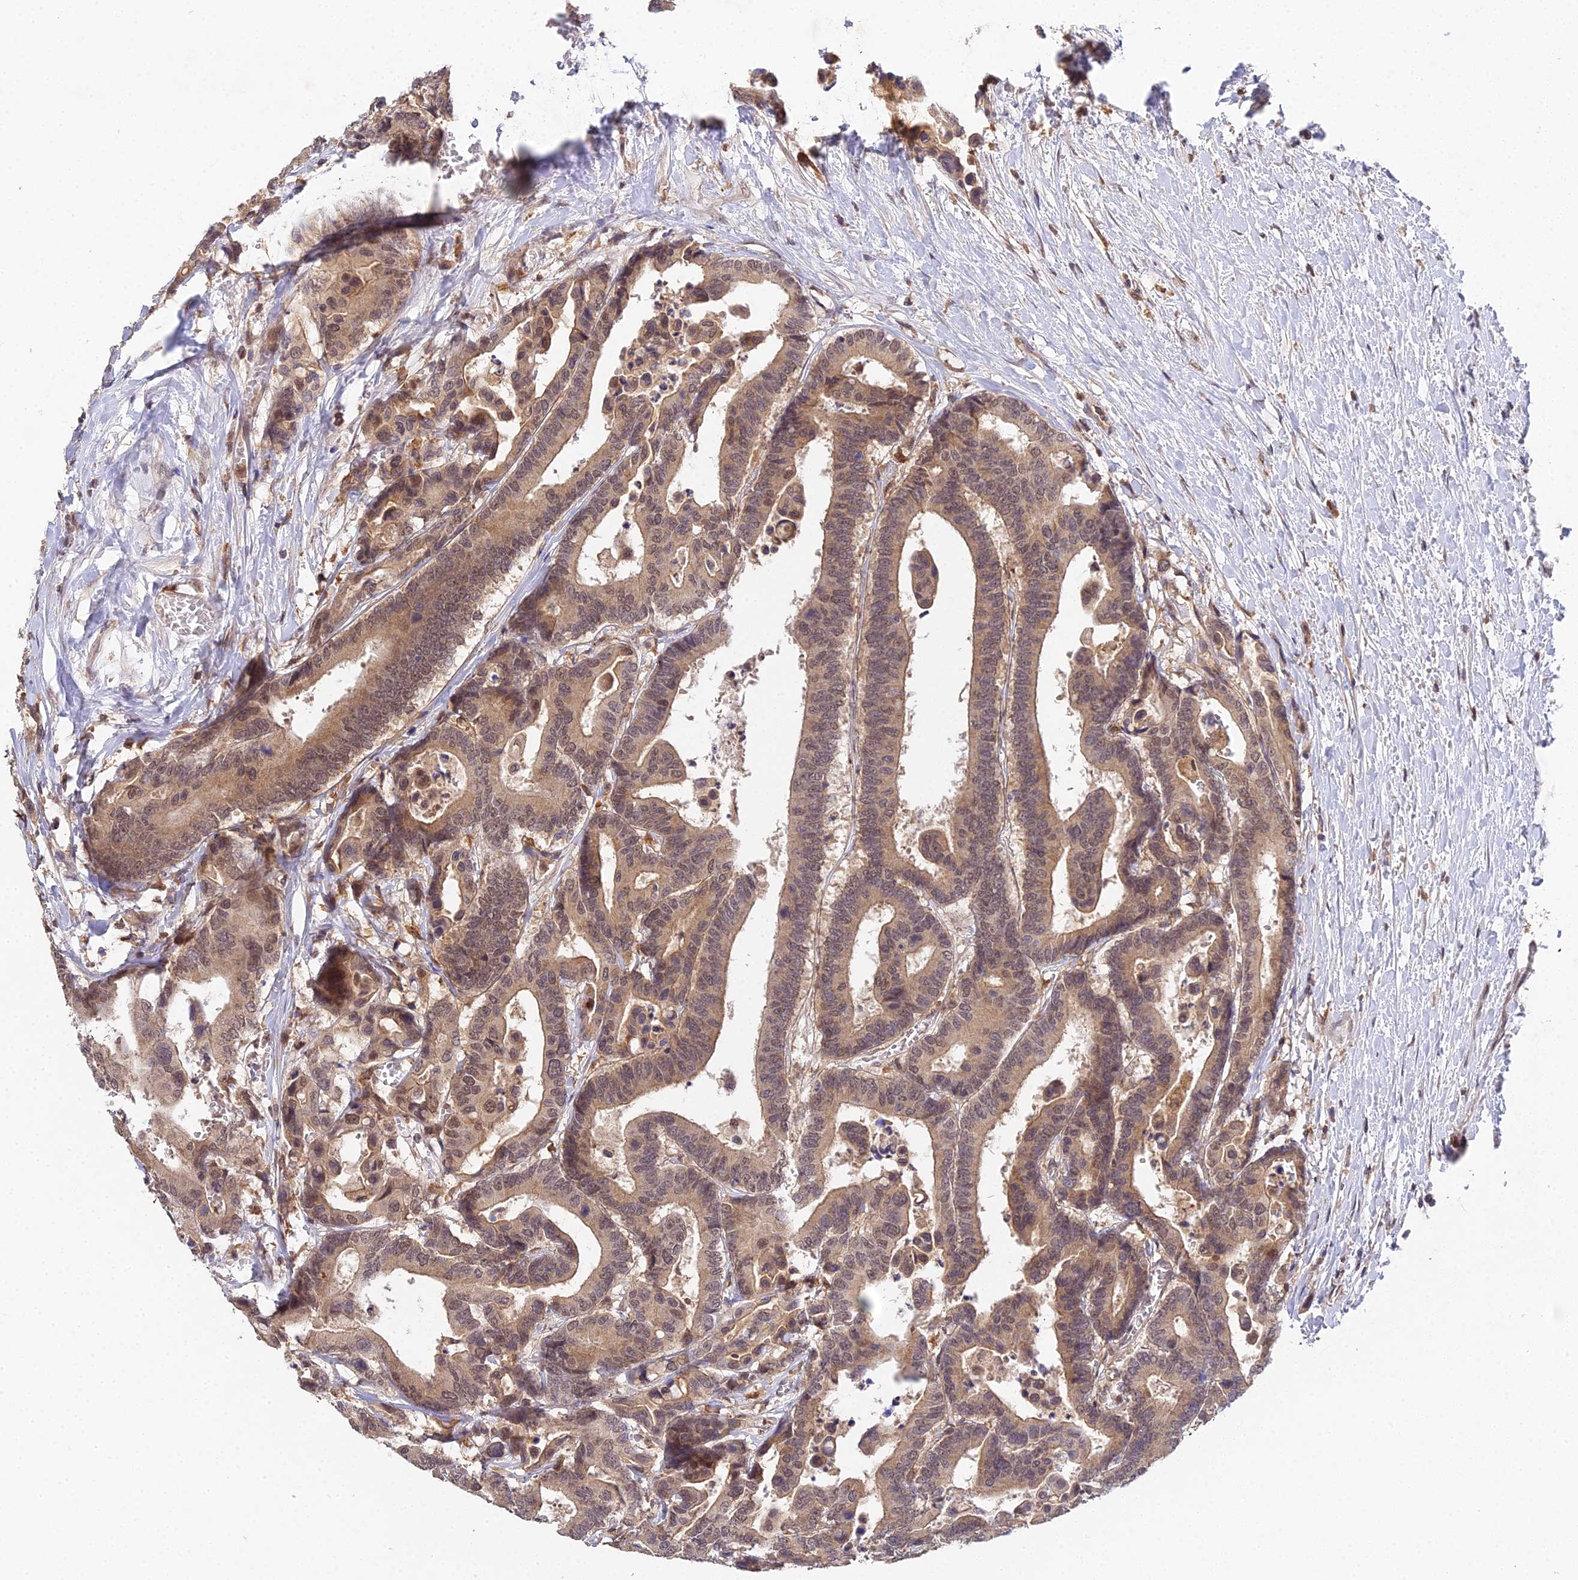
{"staining": {"intensity": "moderate", "quantity": ">75%", "location": "cytoplasmic/membranous,nuclear"}, "tissue": "colorectal cancer", "cell_type": "Tumor cells", "image_type": "cancer", "snomed": [{"axis": "morphology", "description": "Normal tissue, NOS"}, {"axis": "morphology", "description": "Adenocarcinoma, NOS"}, {"axis": "topography", "description": "Colon"}], "caption": "IHC (DAB) staining of human colorectal adenocarcinoma exhibits moderate cytoplasmic/membranous and nuclear protein positivity in about >75% of tumor cells.", "gene": "TPRX1", "patient": {"sex": "male", "age": 82}}